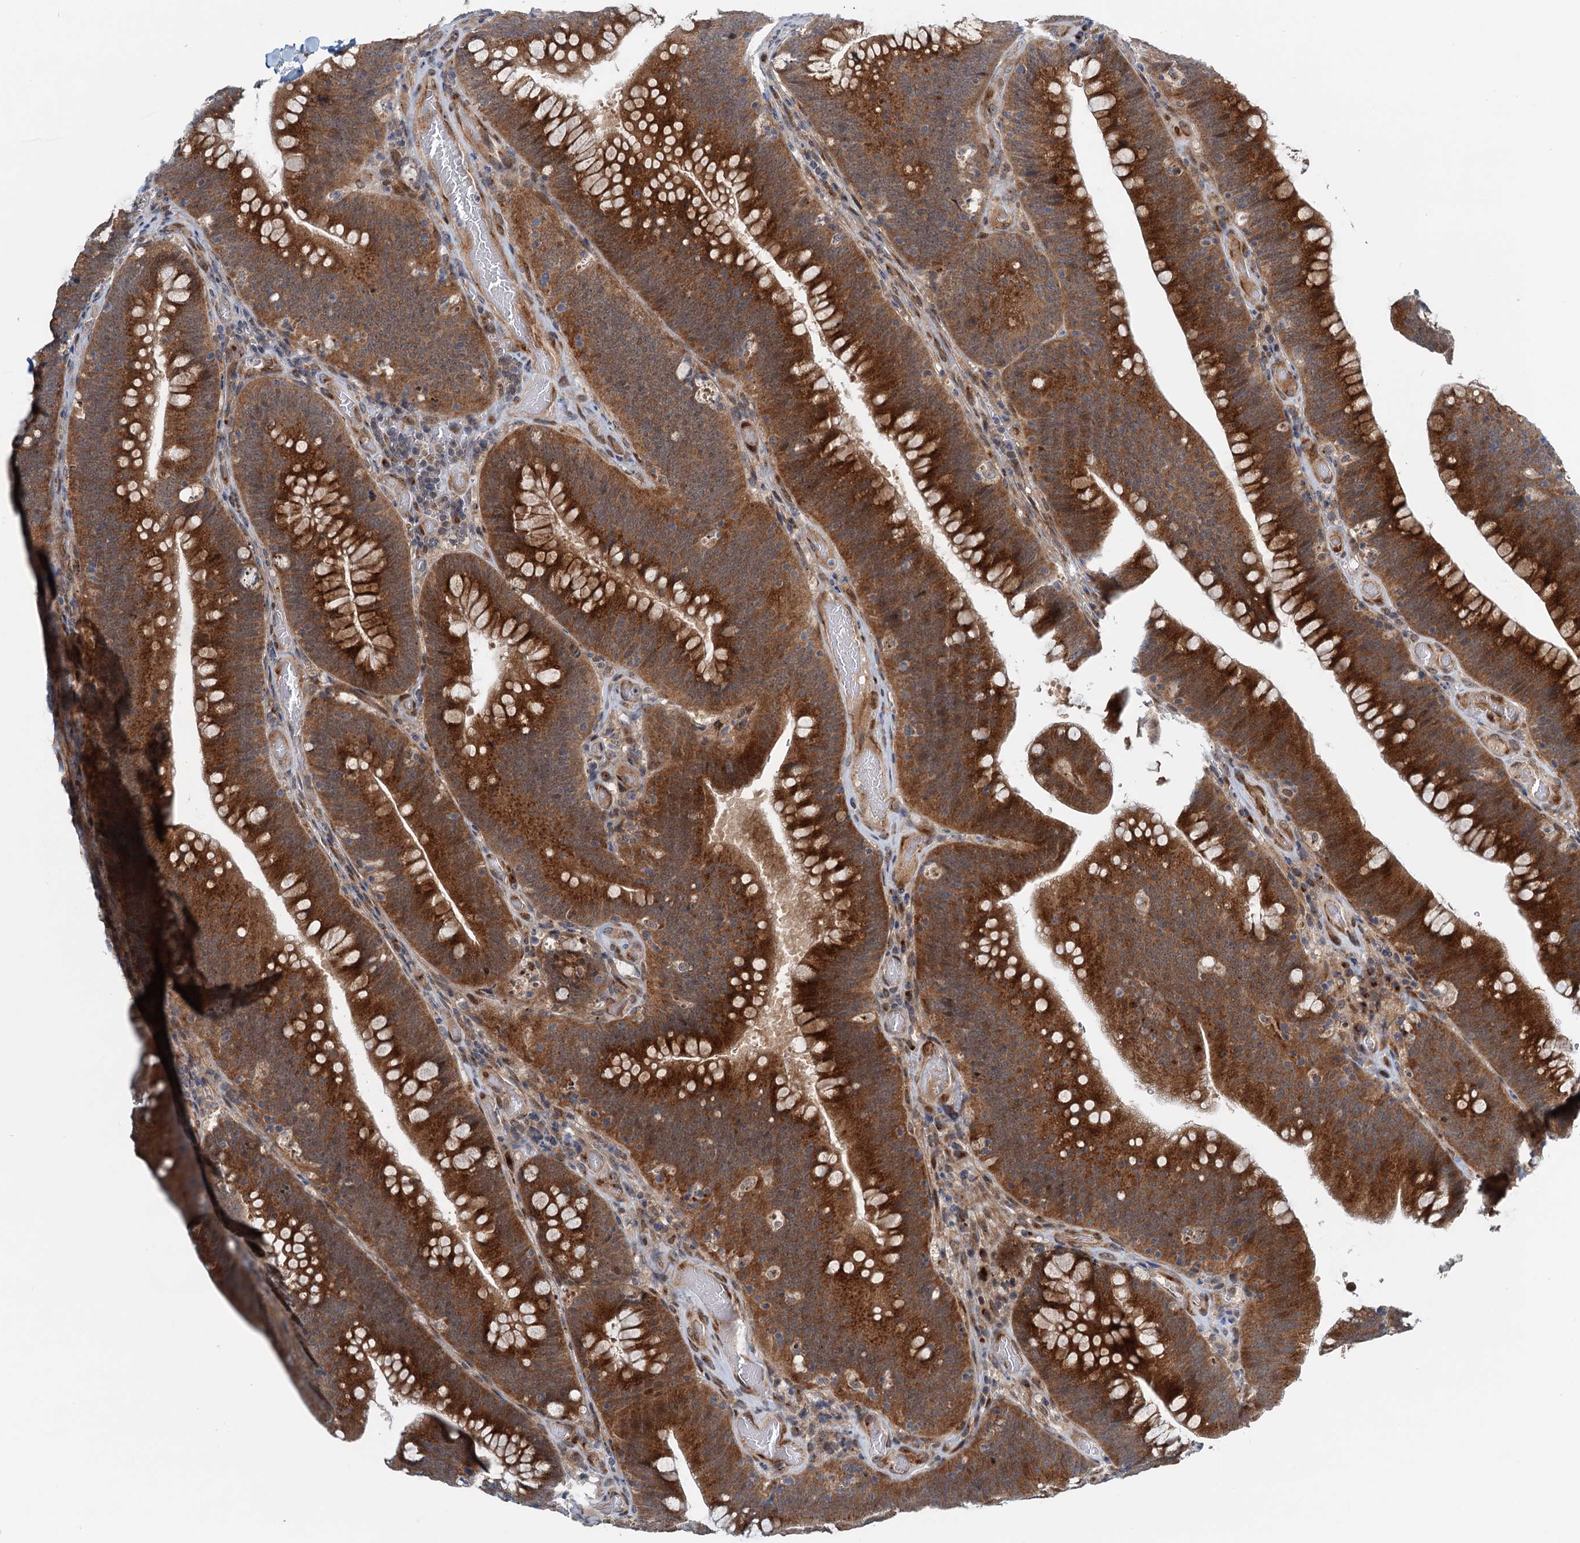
{"staining": {"intensity": "strong", "quantity": ">75%", "location": "cytoplasmic/membranous"}, "tissue": "colorectal cancer", "cell_type": "Tumor cells", "image_type": "cancer", "snomed": [{"axis": "morphology", "description": "Normal tissue, NOS"}, {"axis": "topography", "description": "Colon"}], "caption": "Immunohistochemistry of colorectal cancer exhibits high levels of strong cytoplasmic/membranous staining in approximately >75% of tumor cells.", "gene": "DYNC2I2", "patient": {"sex": "female", "age": 82}}